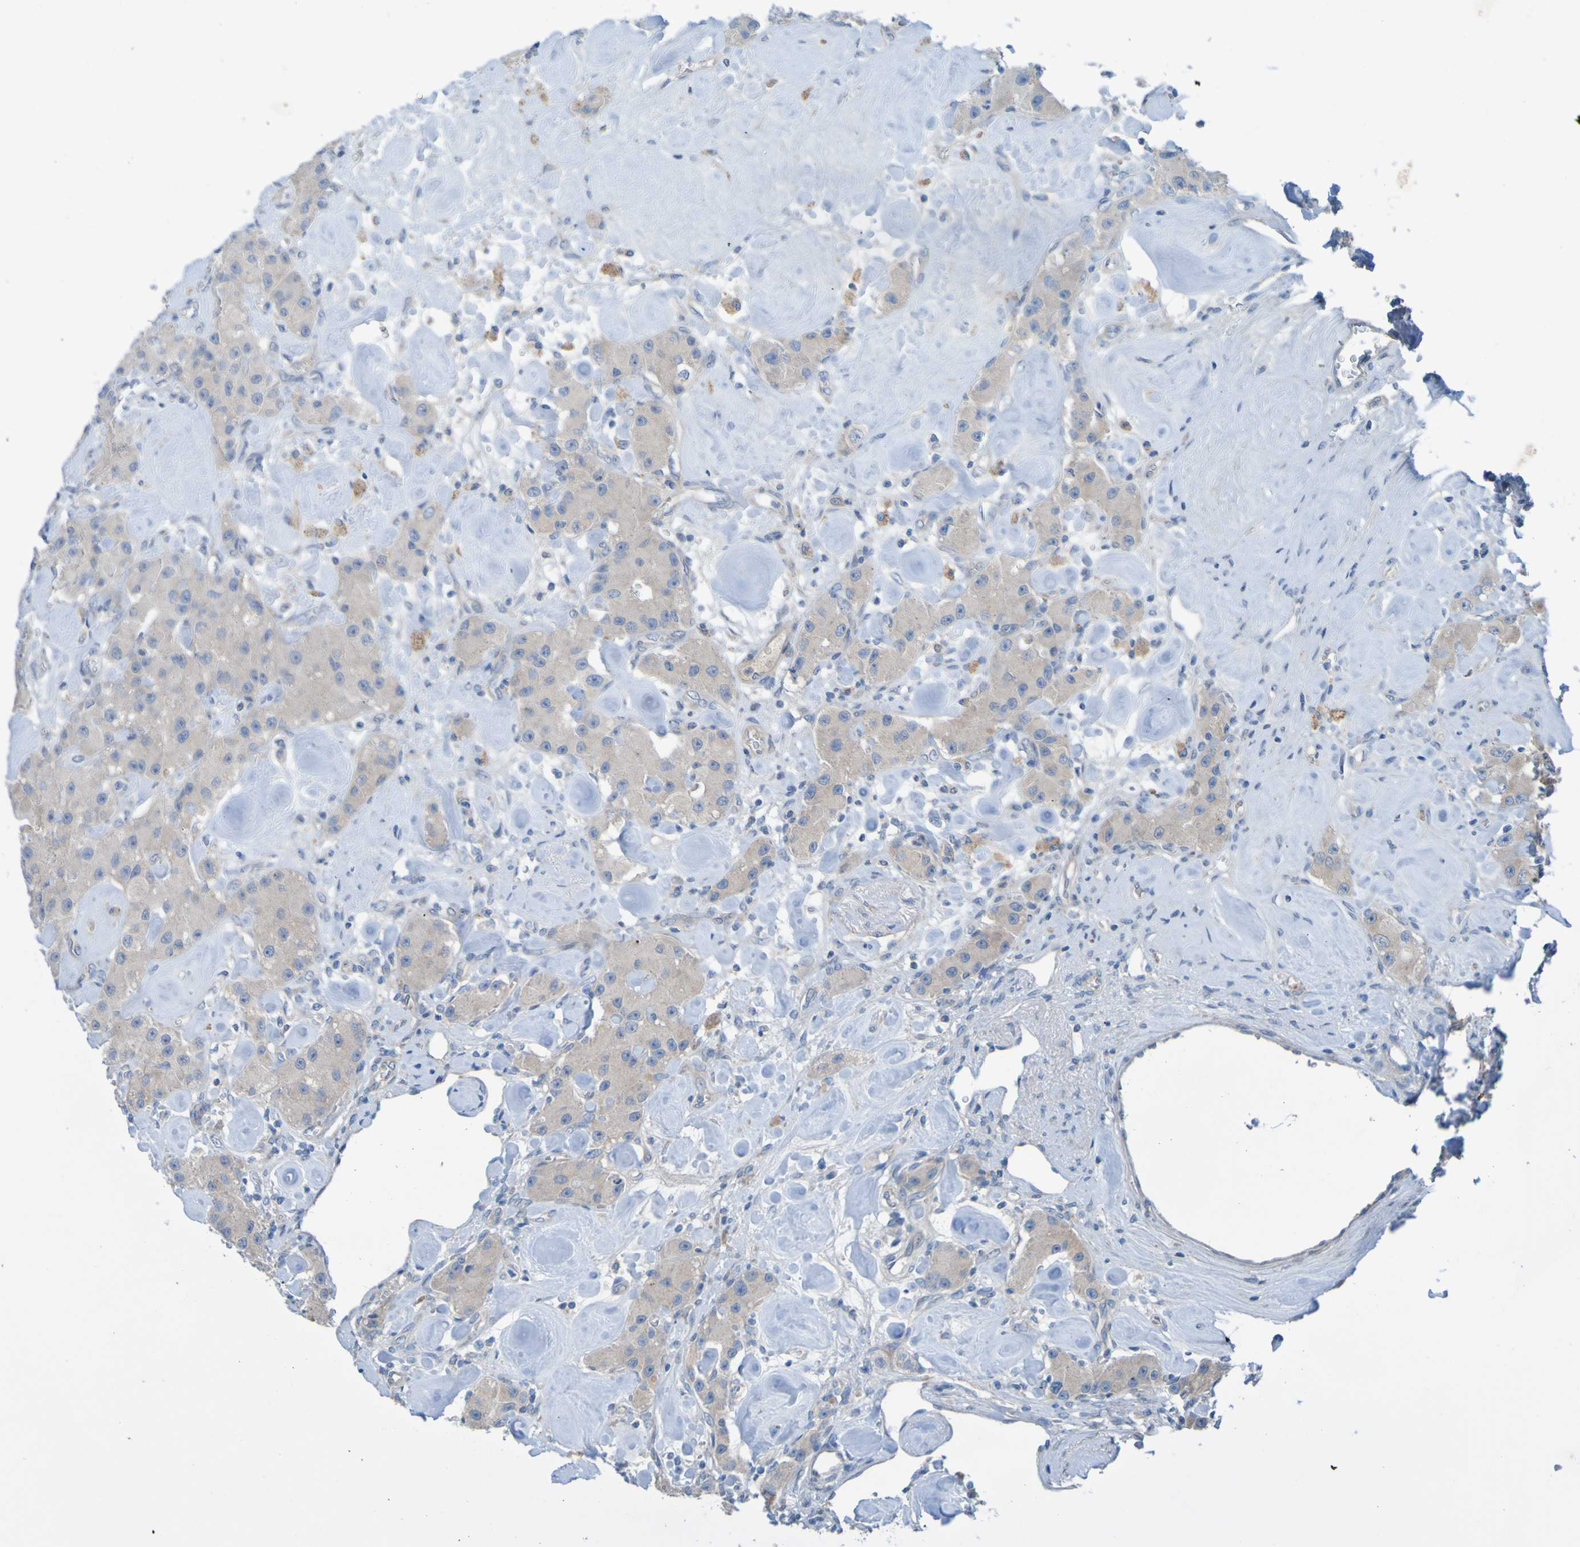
{"staining": {"intensity": "weak", "quantity": "25%-75%", "location": "cytoplasmic/membranous"}, "tissue": "carcinoid", "cell_type": "Tumor cells", "image_type": "cancer", "snomed": [{"axis": "morphology", "description": "Carcinoid, malignant, NOS"}, {"axis": "topography", "description": "Pancreas"}], "caption": "Immunohistochemical staining of malignant carcinoid reveals low levels of weak cytoplasmic/membranous expression in approximately 25%-75% of tumor cells. Using DAB (3,3'-diaminobenzidine) (brown) and hematoxylin (blue) stains, captured at high magnification using brightfield microscopy.", "gene": "NPRL3", "patient": {"sex": "male", "age": 41}}